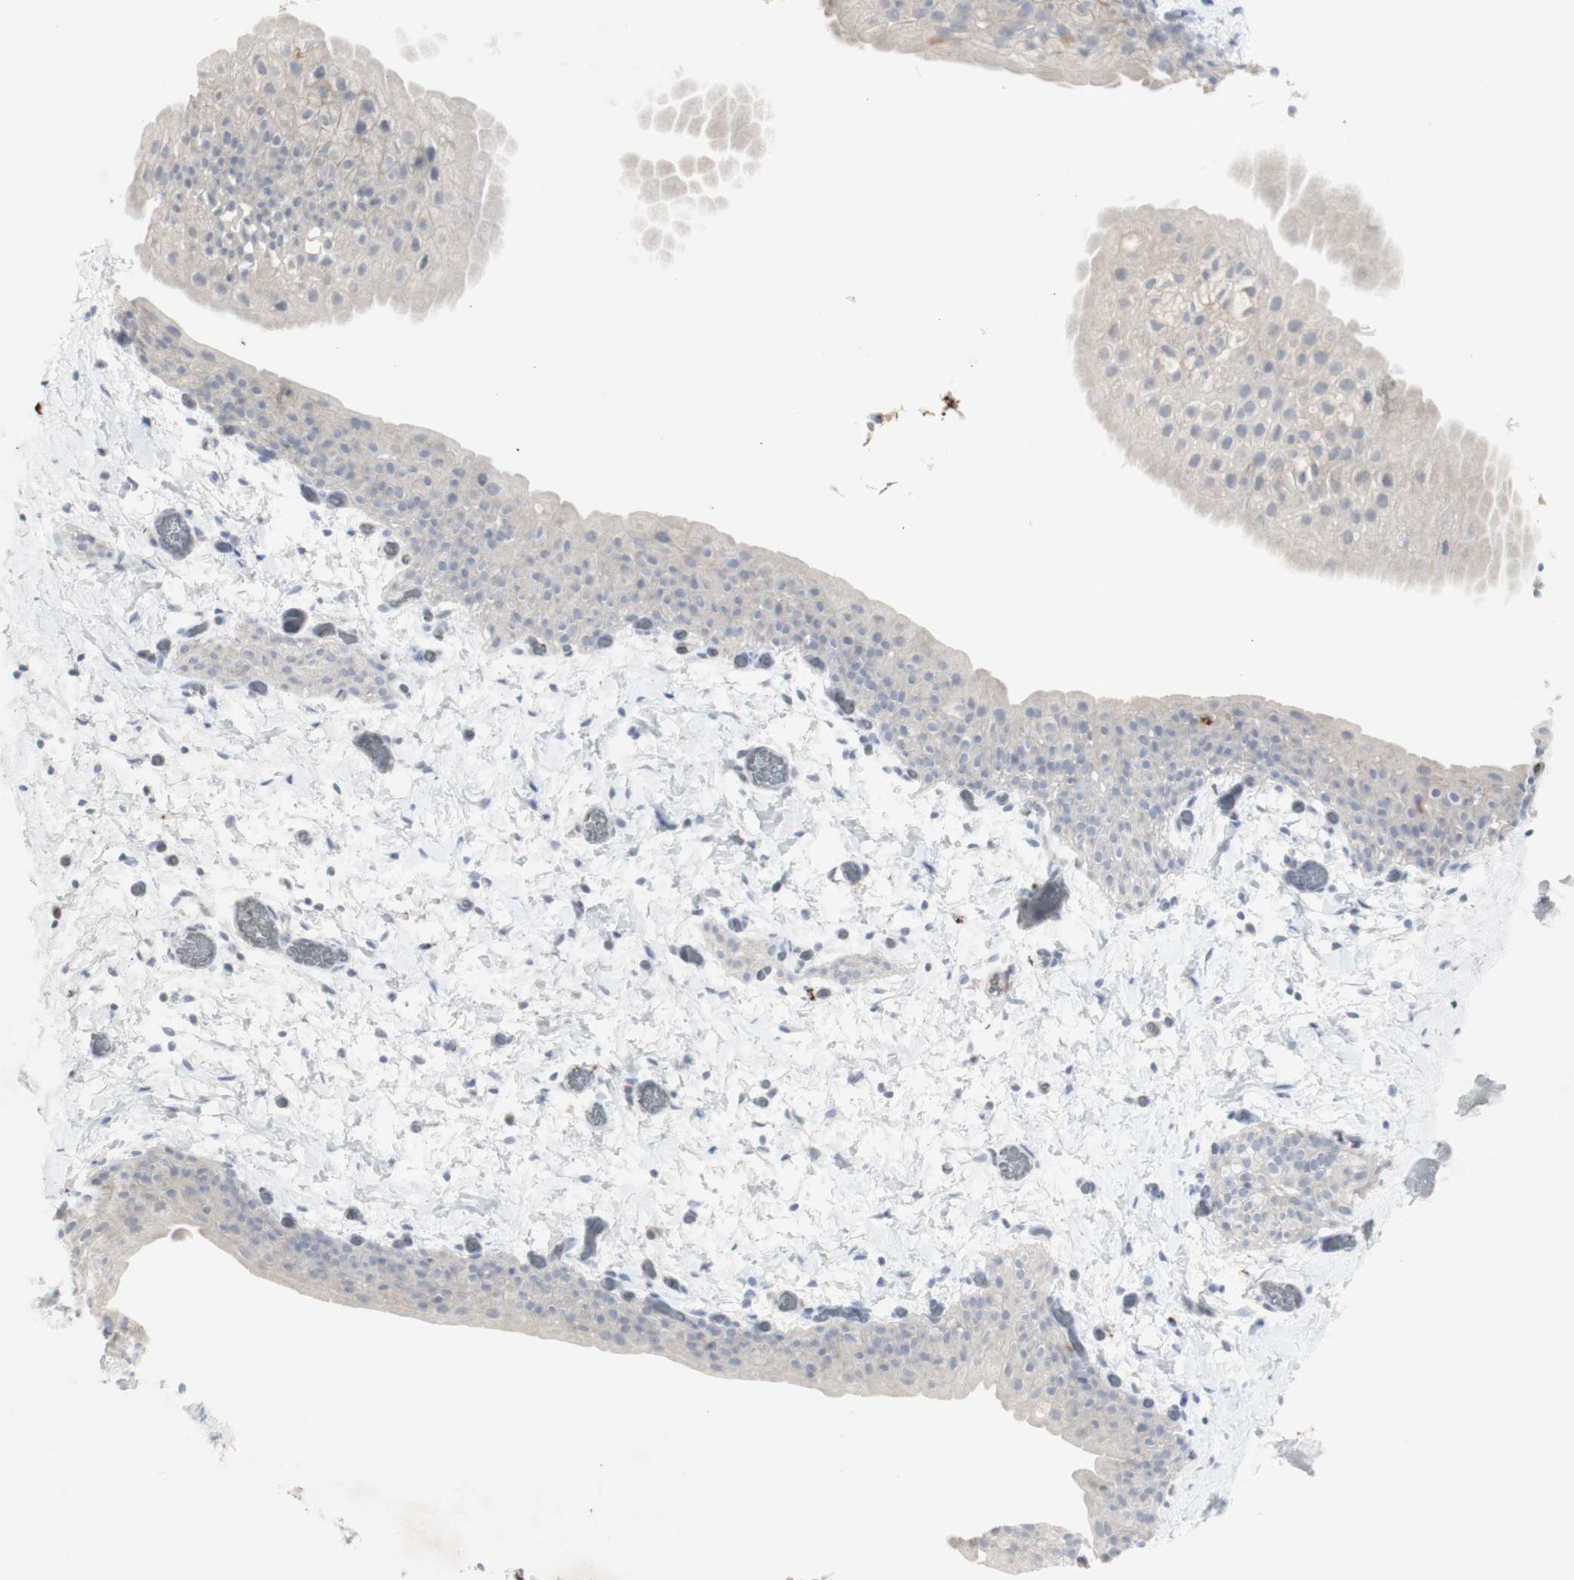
{"staining": {"intensity": "negative", "quantity": "none", "location": "none"}, "tissue": "smooth muscle", "cell_type": "Smooth muscle cells", "image_type": "normal", "snomed": [{"axis": "morphology", "description": "Normal tissue, NOS"}, {"axis": "topography", "description": "Smooth muscle"}], "caption": "The image exhibits no significant expression in smooth muscle cells of smooth muscle. Brightfield microscopy of IHC stained with DAB (3,3'-diaminobenzidine) (brown) and hematoxylin (blue), captured at high magnification.", "gene": "INS", "patient": {"sex": "male", "age": 16}}